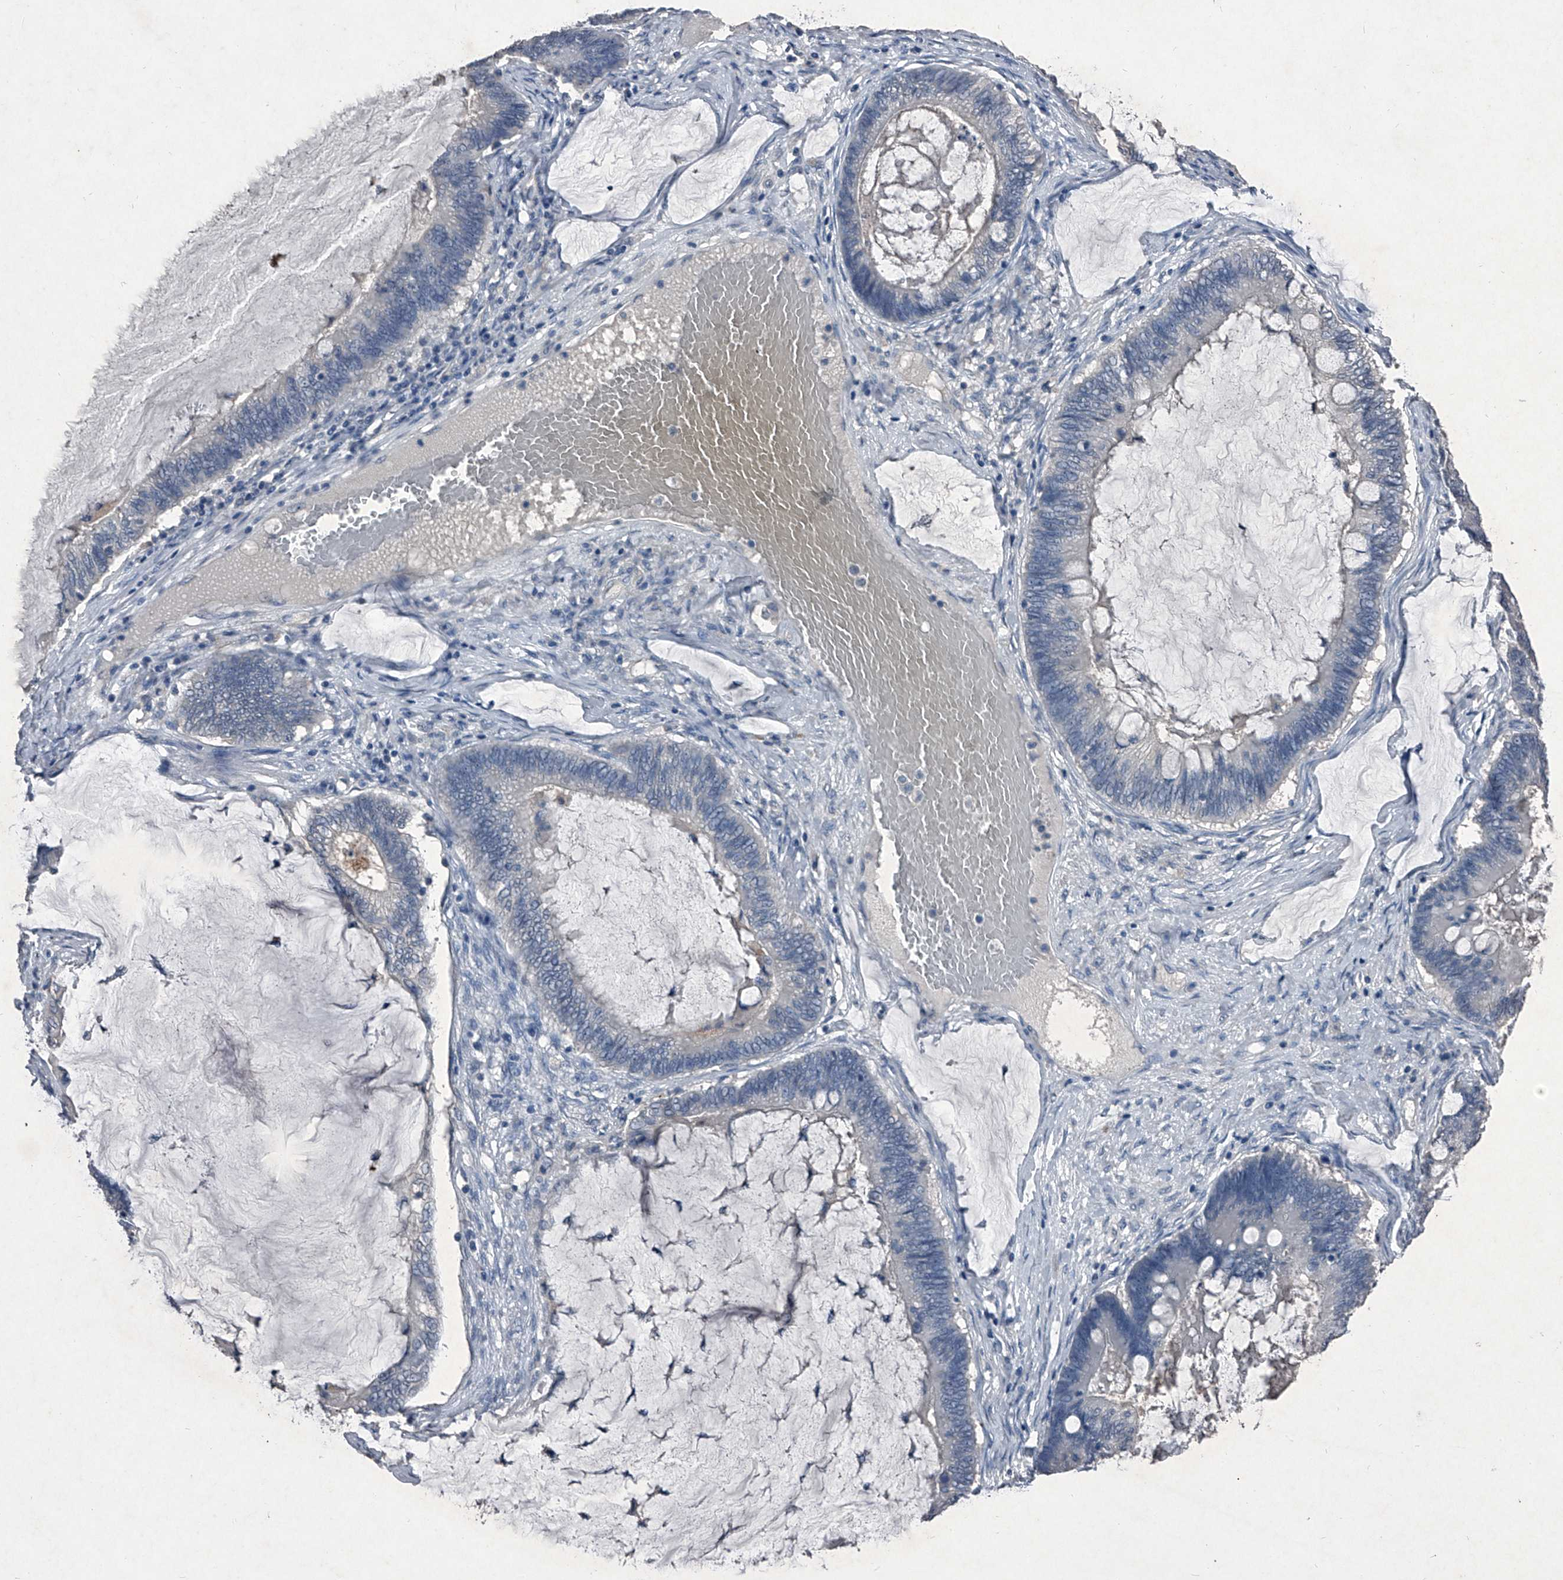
{"staining": {"intensity": "negative", "quantity": "none", "location": "none"}, "tissue": "ovarian cancer", "cell_type": "Tumor cells", "image_type": "cancer", "snomed": [{"axis": "morphology", "description": "Cystadenocarcinoma, mucinous, NOS"}, {"axis": "topography", "description": "Ovary"}], "caption": "High power microscopy image of an IHC image of mucinous cystadenocarcinoma (ovarian), revealing no significant positivity in tumor cells.", "gene": "MAPKAP1", "patient": {"sex": "female", "age": 61}}